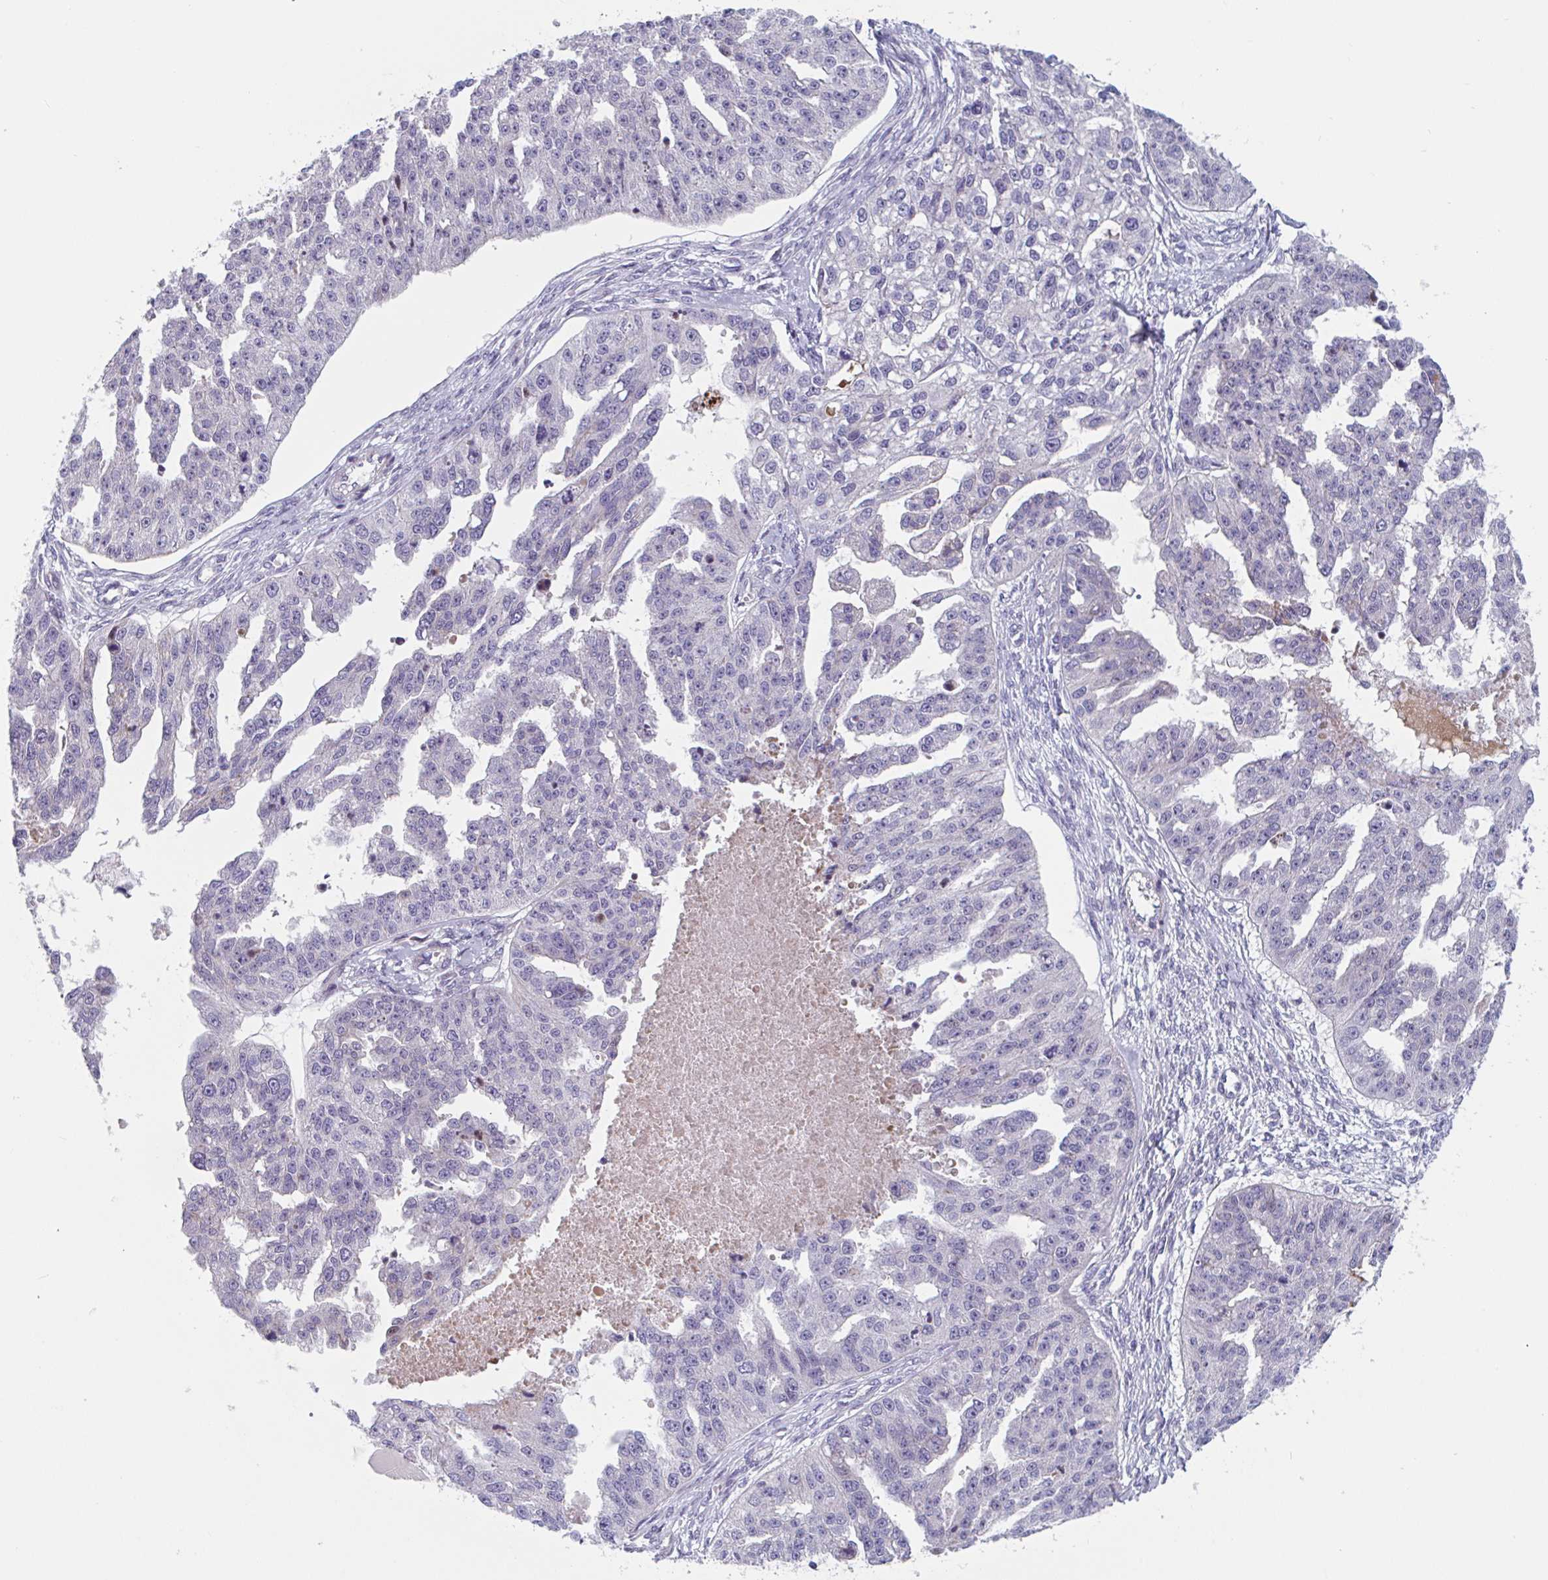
{"staining": {"intensity": "negative", "quantity": "none", "location": "none"}, "tissue": "ovarian cancer", "cell_type": "Tumor cells", "image_type": "cancer", "snomed": [{"axis": "morphology", "description": "Cystadenocarcinoma, serous, NOS"}, {"axis": "topography", "description": "Ovary"}], "caption": "Ovarian cancer (serous cystadenocarcinoma) was stained to show a protein in brown. There is no significant staining in tumor cells.", "gene": "DUXA", "patient": {"sex": "female", "age": 58}}